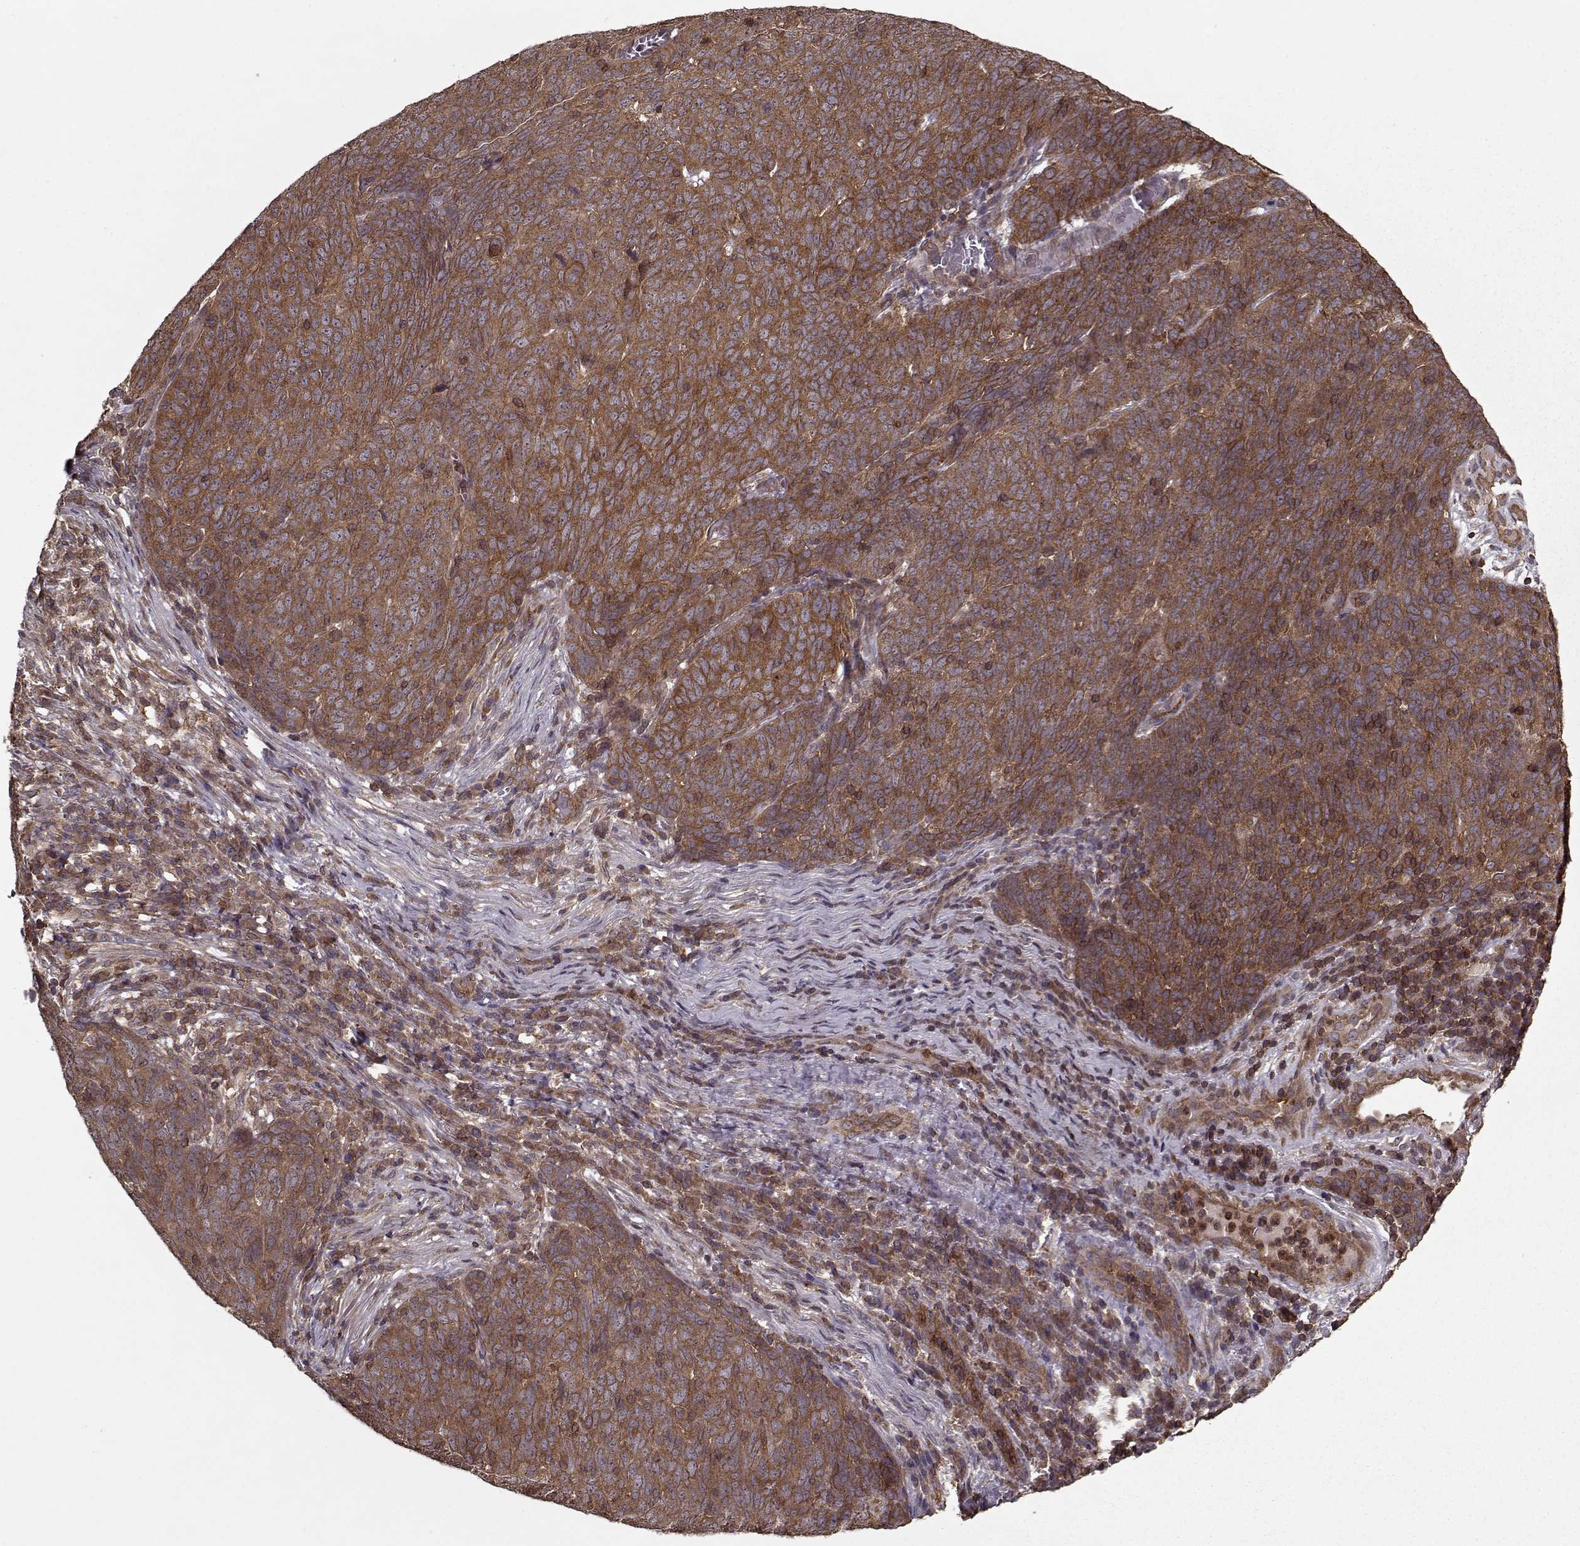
{"staining": {"intensity": "strong", "quantity": ">75%", "location": "cytoplasmic/membranous"}, "tissue": "skin cancer", "cell_type": "Tumor cells", "image_type": "cancer", "snomed": [{"axis": "morphology", "description": "Squamous cell carcinoma, NOS"}, {"axis": "topography", "description": "Skin"}, {"axis": "topography", "description": "Anal"}], "caption": "Brown immunohistochemical staining in human skin cancer (squamous cell carcinoma) displays strong cytoplasmic/membranous staining in about >75% of tumor cells.", "gene": "PPP1R12A", "patient": {"sex": "female", "age": 51}}